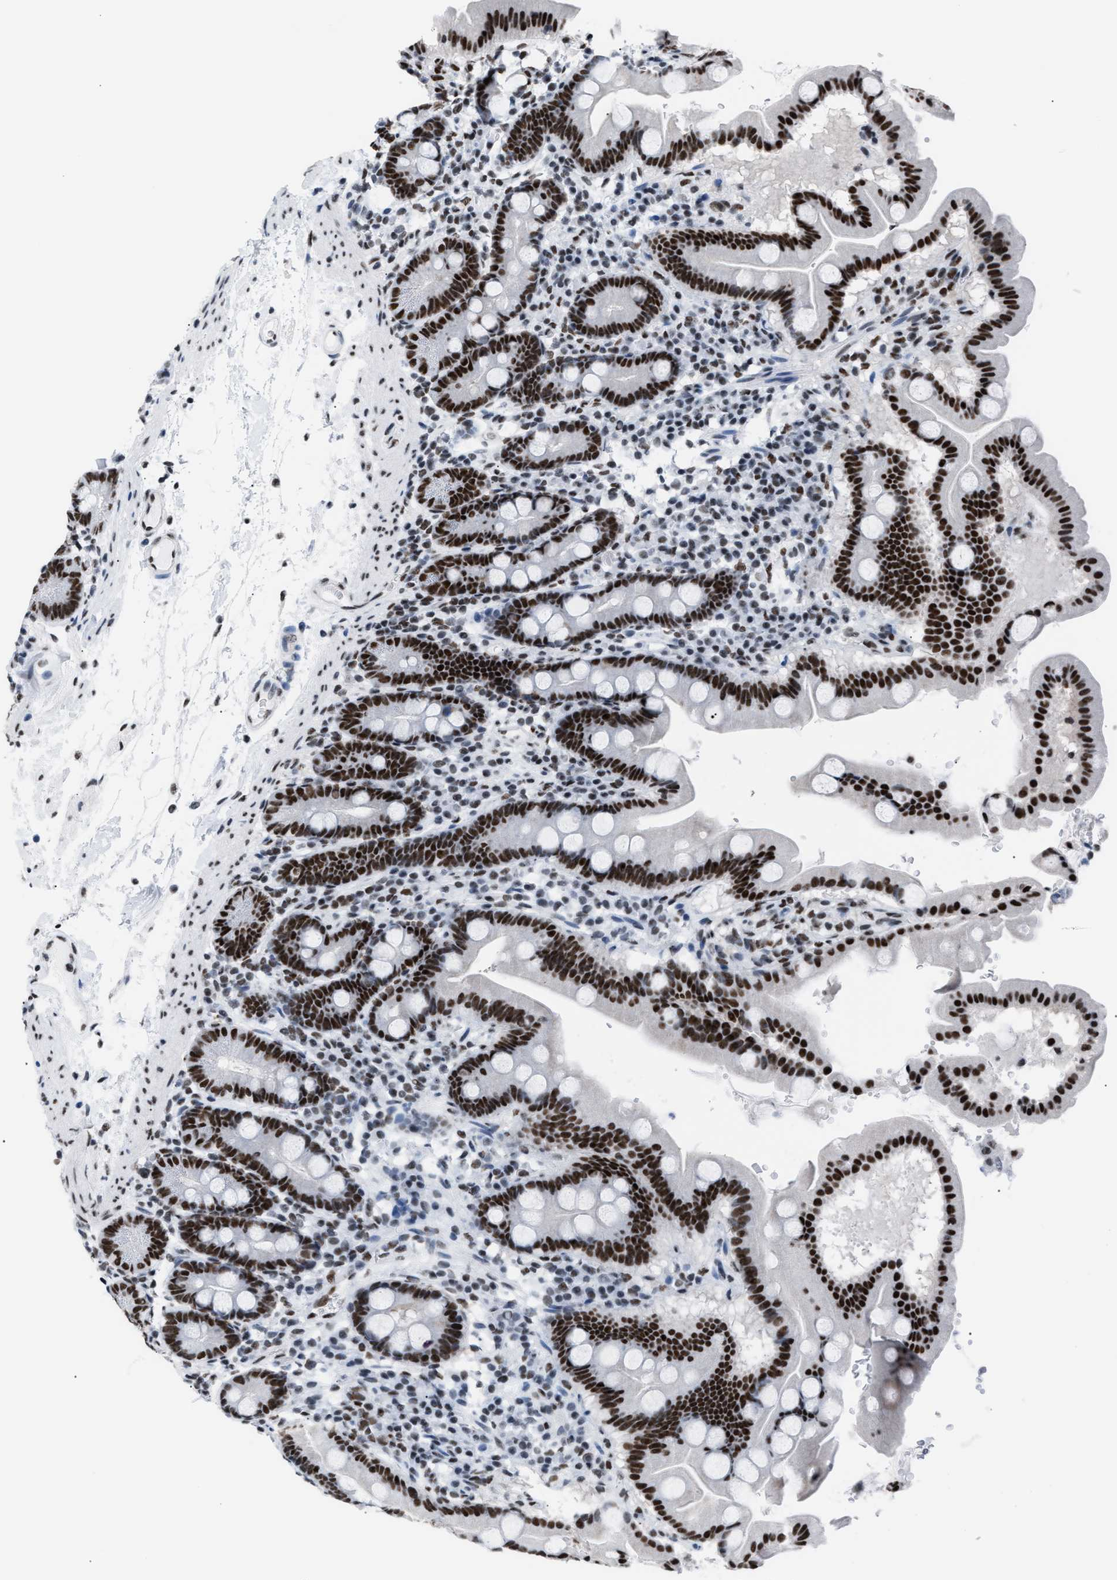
{"staining": {"intensity": "strong", "quantity": ">75%", "location": "nuclear"}, "tissue": "duodenum", "cell_type": "Glandular cells", "image_type": "normal", "snomed": [{"axis": "morphology", "description": "Normal tissue, NOS"}, {"axis": "topography", "description": "Duodenum"}], "caption": "Duodenum stained for a protein demonstrates strong nuclear positivity in glandular cells. (DAB = brown stain, brightfield microscopy at high magnification).", "gene": "CCAR2", "patient": {"sex": "male", "age": 50}}